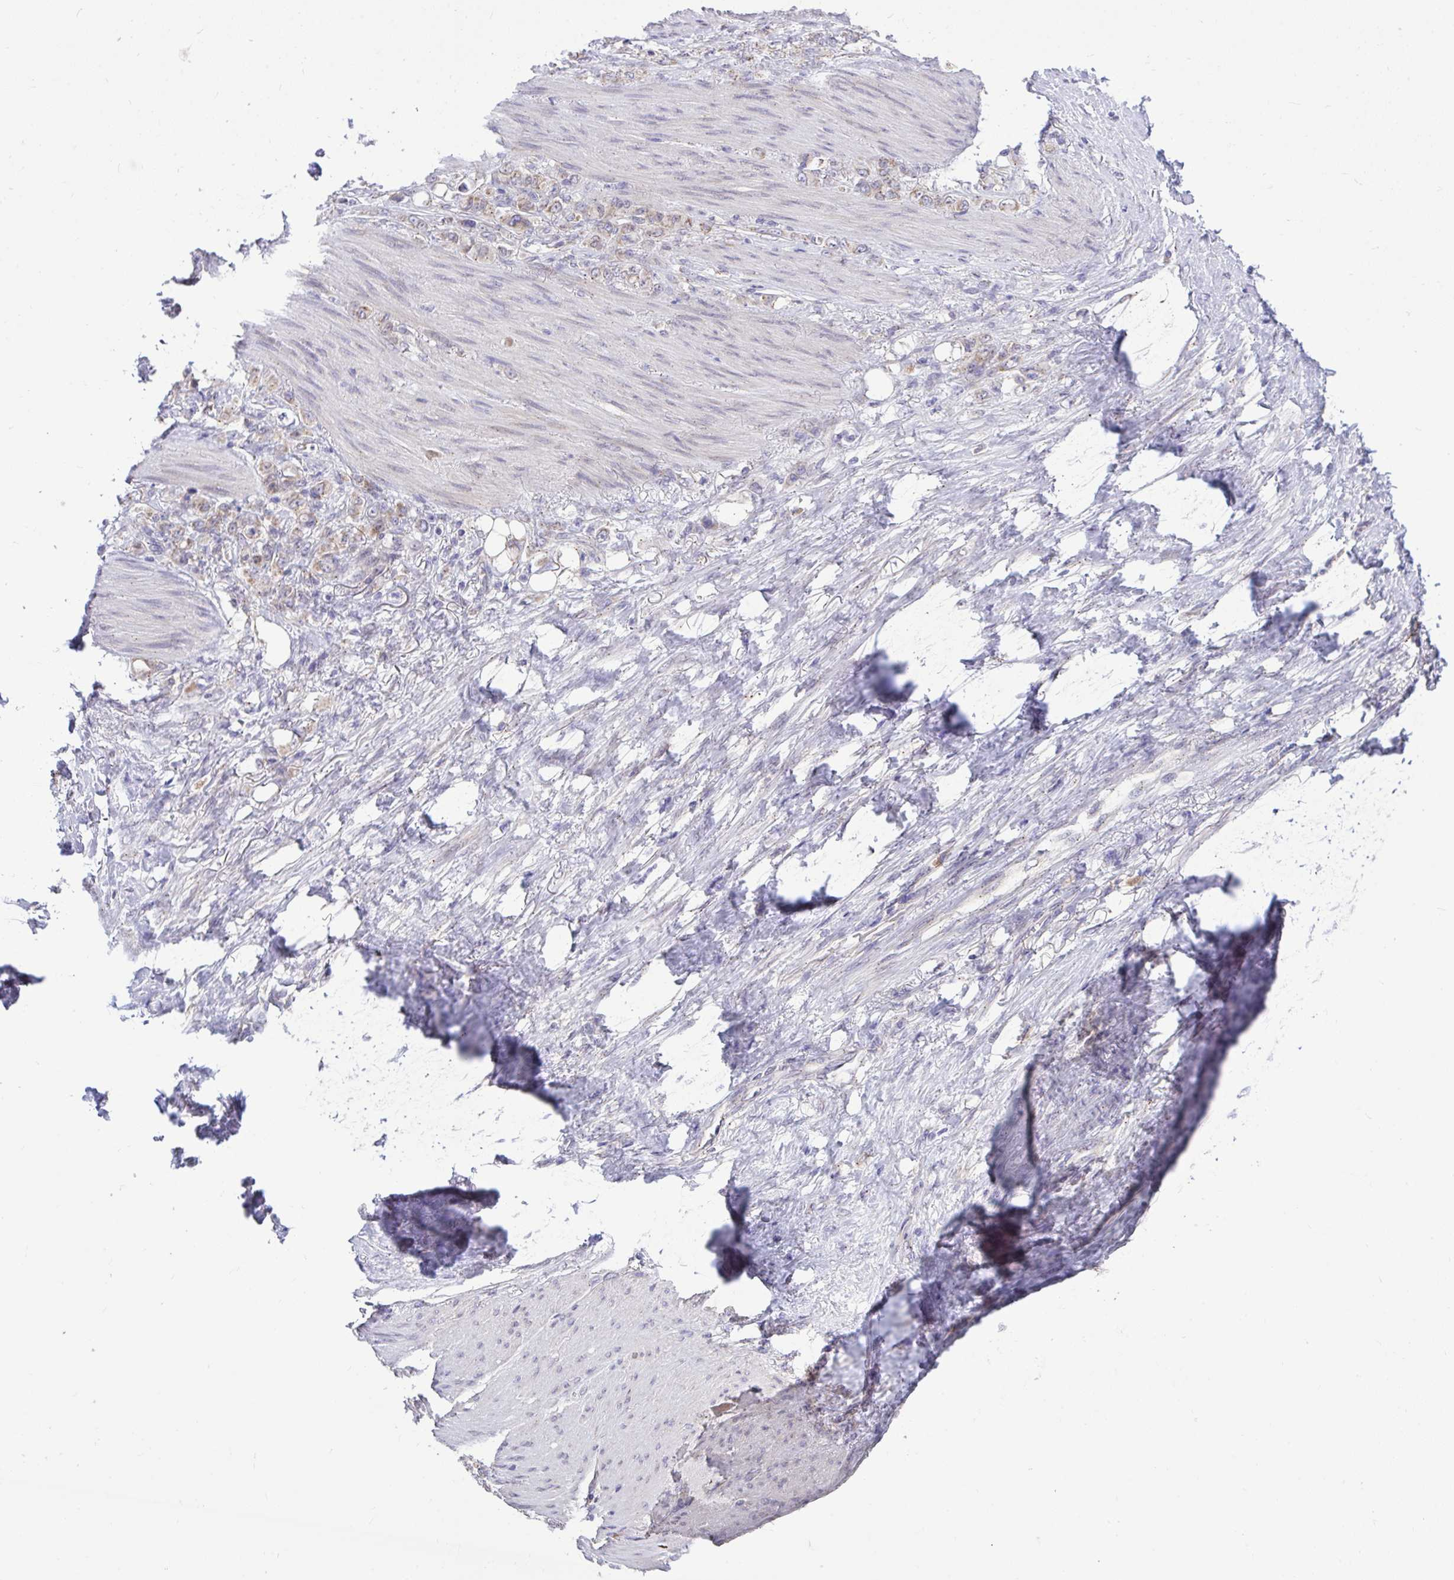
{"staining": {"intensity": "weak", "quantity": ">75%", "location": "cytoplasmic/membranous"}, "tissue": "stomach cancer", "cell_type": "Tumor cells", "image_type": "cancer", "snomed": [{"axis": "morphology", "description": "Normal tissue, NOS"}, {"axis": "morphology", "description": "Adenocarcinoma, NOS"}, {"axis": "topography", "description": "Stomach"}], "caption": "Protein staining displays weak cytoplasmic/membranous staining in approximately >75% of tumor cells in stomach cancer.", "gene": "CEACAM18", "patient": {"sex": "female", "age": 79}}